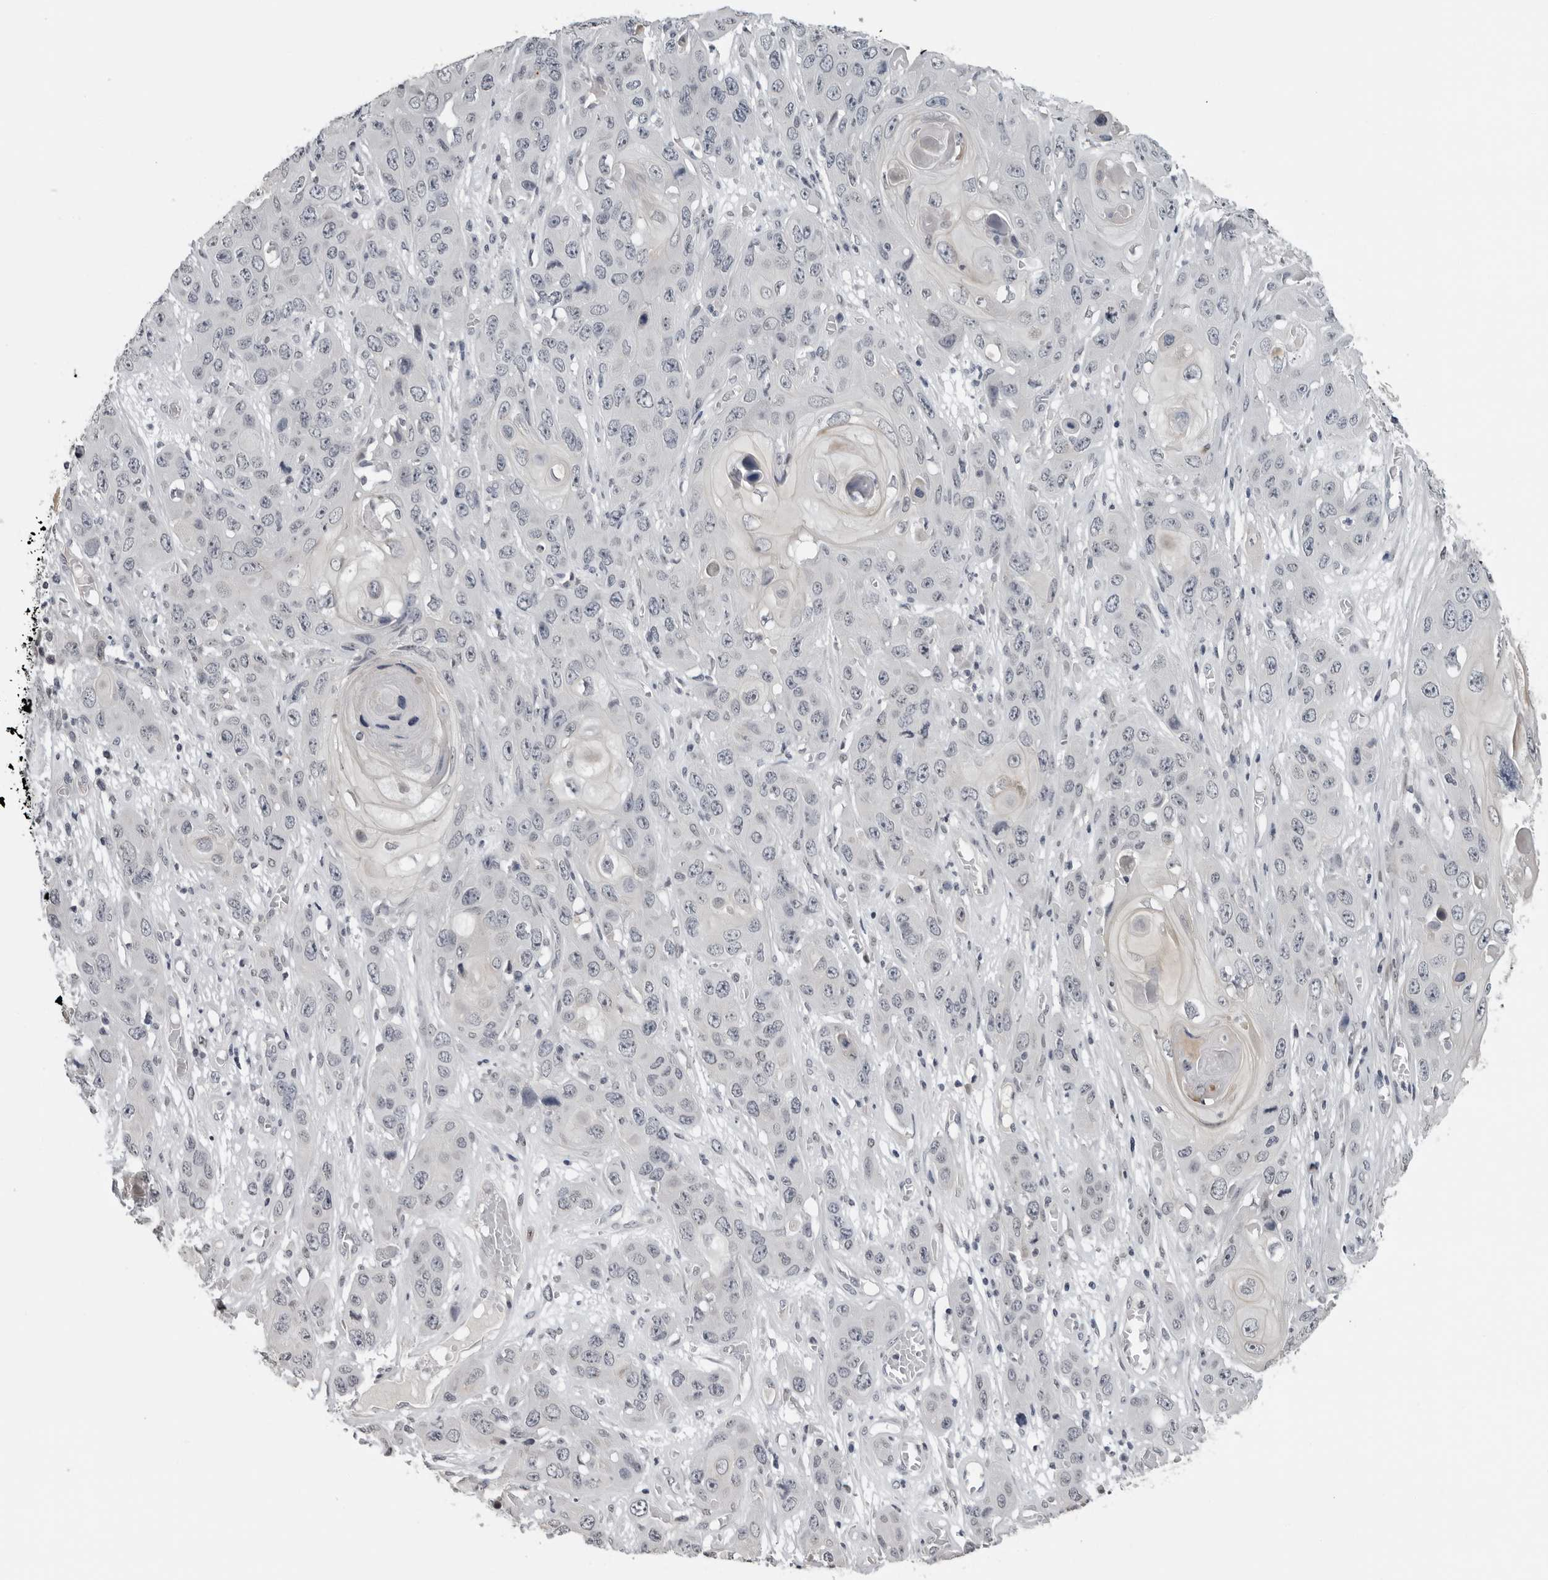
{"staining": {"intensity": "negative", "quantity": "none", "location": "none"}, "tissue": "skin cancer", "cell_type": "Tumor cells", "image_type": "cancer", "snomed": [{"axis": "morphology", "description": "Squamous cell carcinoma, NOS"}, {"axis": "topography", "description": "Skin"}], "caption": "This is a micrograph of immunohistochemistry (IHC) staining of skin cancer, which shows no staining in tumor cells.", "gene": "PRRX2", "patient": {"sex": "male", "age": 55}}